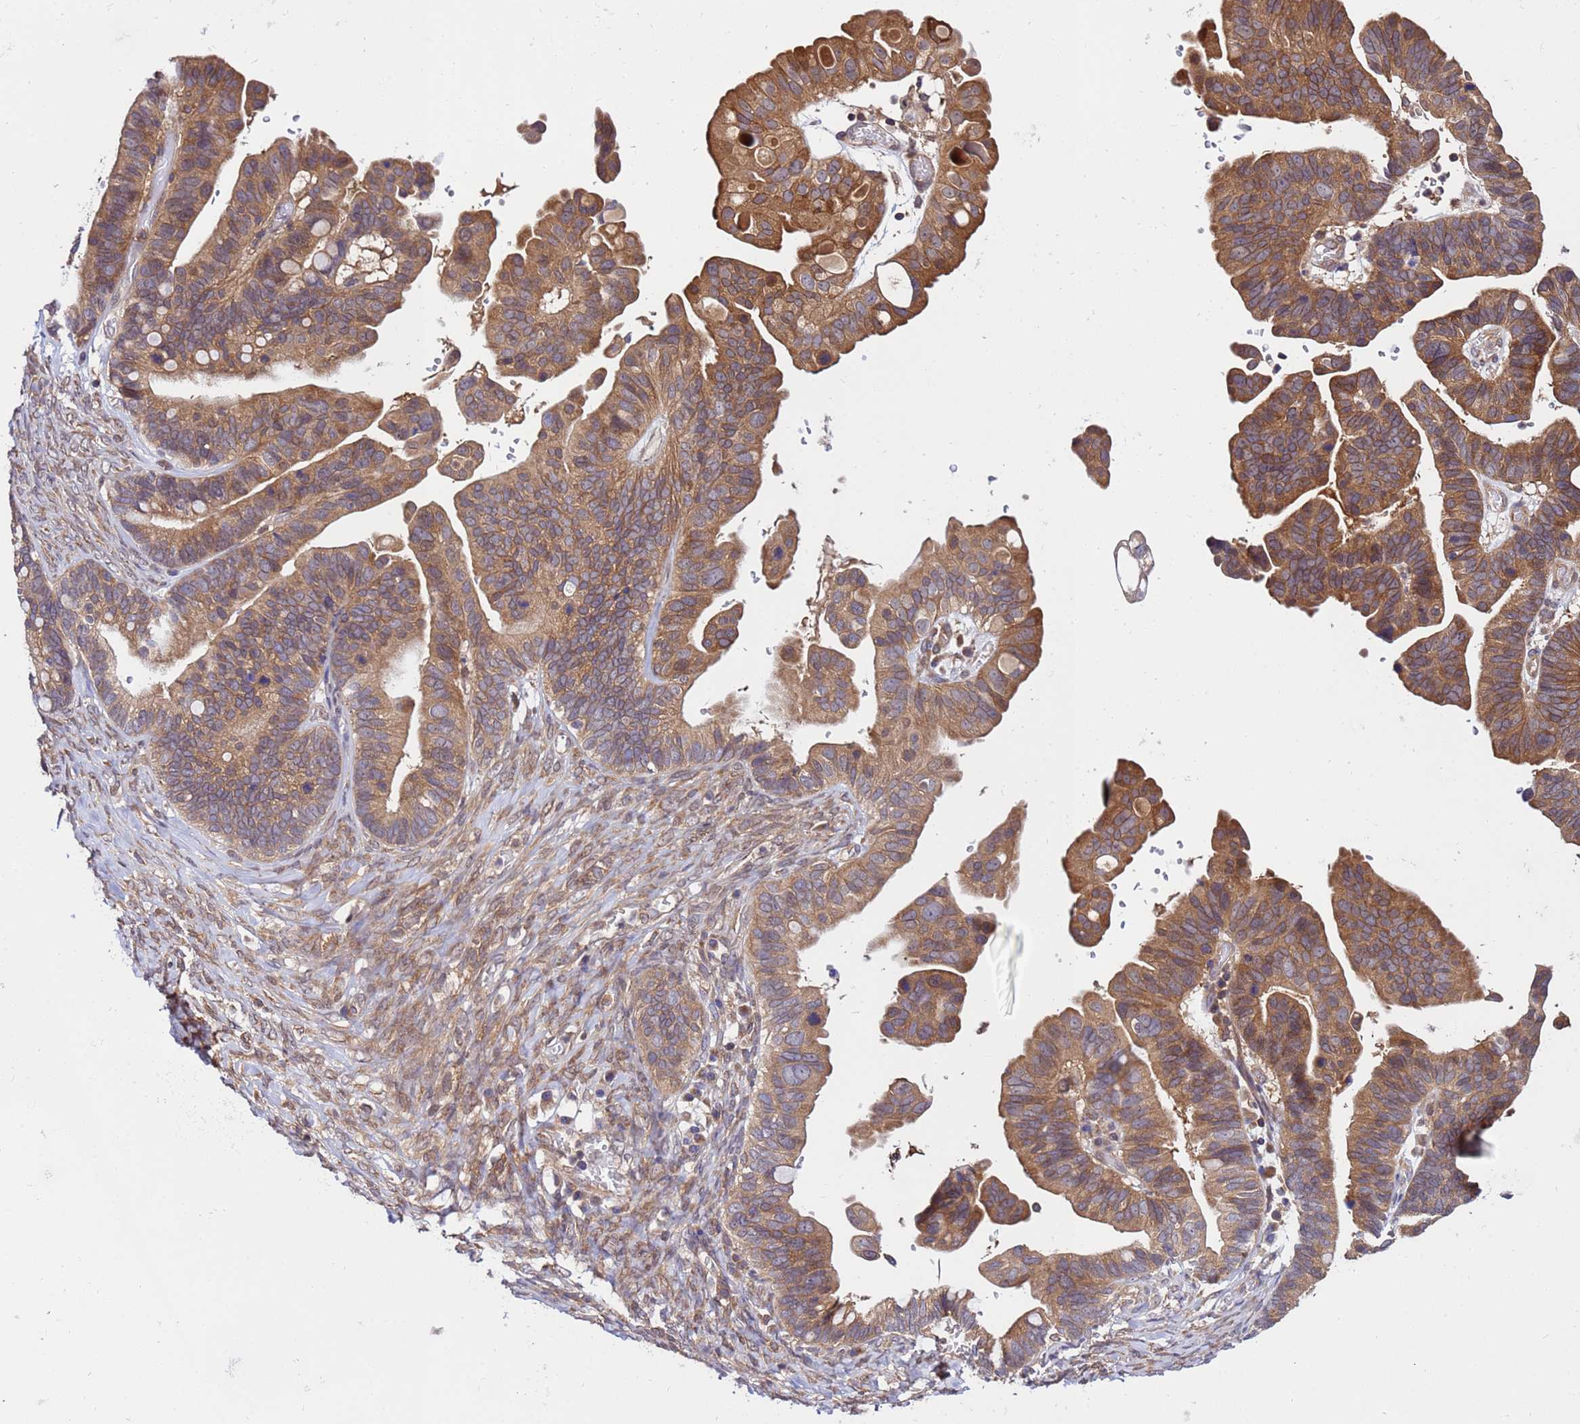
{"staining": {"intensity": "moderate", "quantity": ">75%", "location": "cytoplasmic/membranous"}, "tissue": "ovarian cancer", "cell_type": "Tumor cells", "image_type": "cancer", "snomed": [{"axis": "morphology", "description": "Cystadenocarcinoma, serous, NOS"}, {"axis": "topography", "description": "Ovary"}], "caption": "About >75% of tumor cells in human ovarian serous cystadenocarcinoma show moderate cytoplasmic/membranous protein staining as visualized by brown immunohistochemical staining.", "gene": "GET3", "patient": {"sex": "female", "age": 56}}